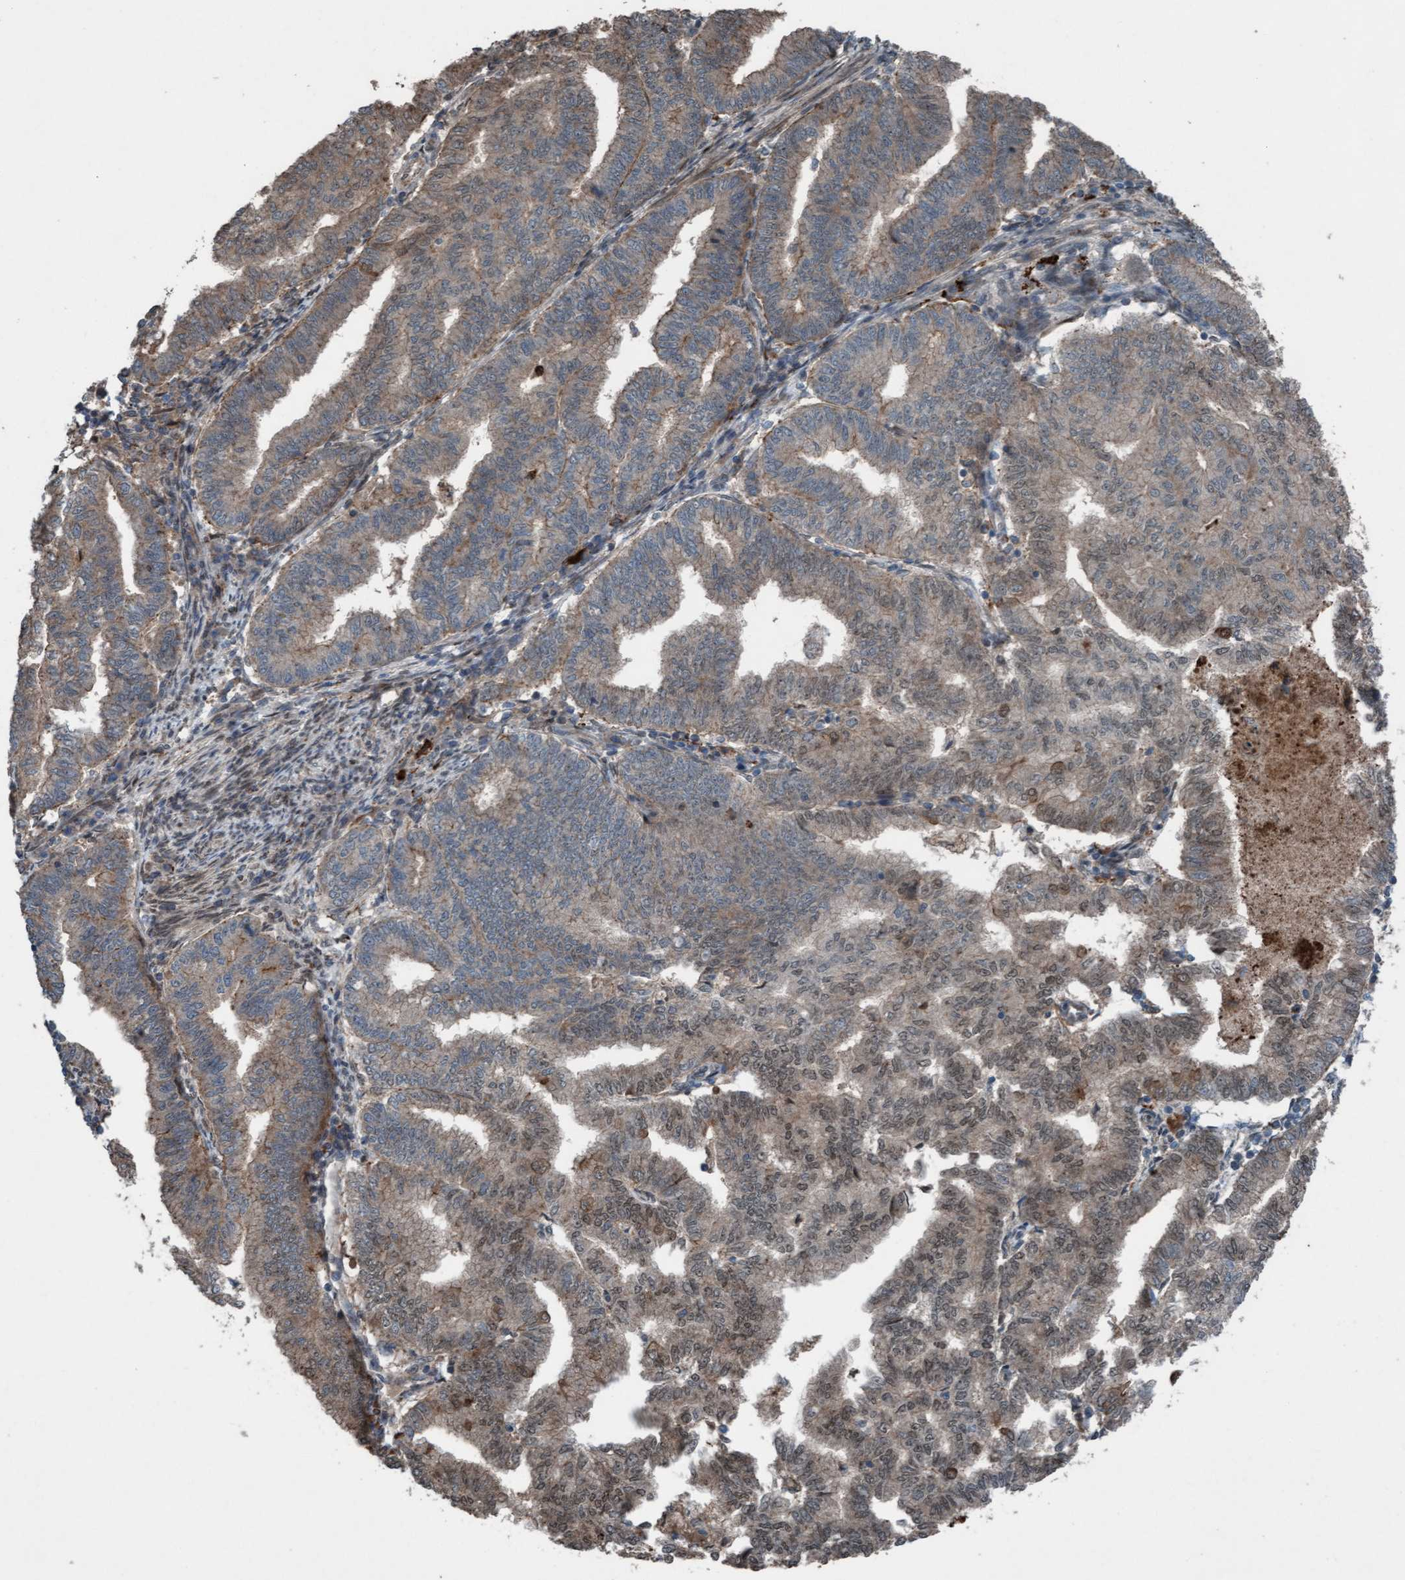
{"staining": {"intensity": "weak", "quantity": ">75%", "location": "cytoplasmic/membranous,nuclear"}, "tissue": "endometrial cancer", "cell_type": "Tumor cells", "image_type": "cancer", "snomed": [{"axis": "morphology", "description": "Polyp, NOS"}, {"axis": "morphology", "description": "Adenocarcinoma, NOS"}, {"axis": "morphology", "description": "Adenoma, NOS"}, {"axis": "topography", "description": "Endometrium"}], "caption": "DAB immunohistochemical staining of human endometrial cancer shows weak cytoplasmic/membranous and nuclear protein staining in about >75% of tumor cells.", "gene": "PLXNB2", "patient": {"sex": "female", "age": 79}}